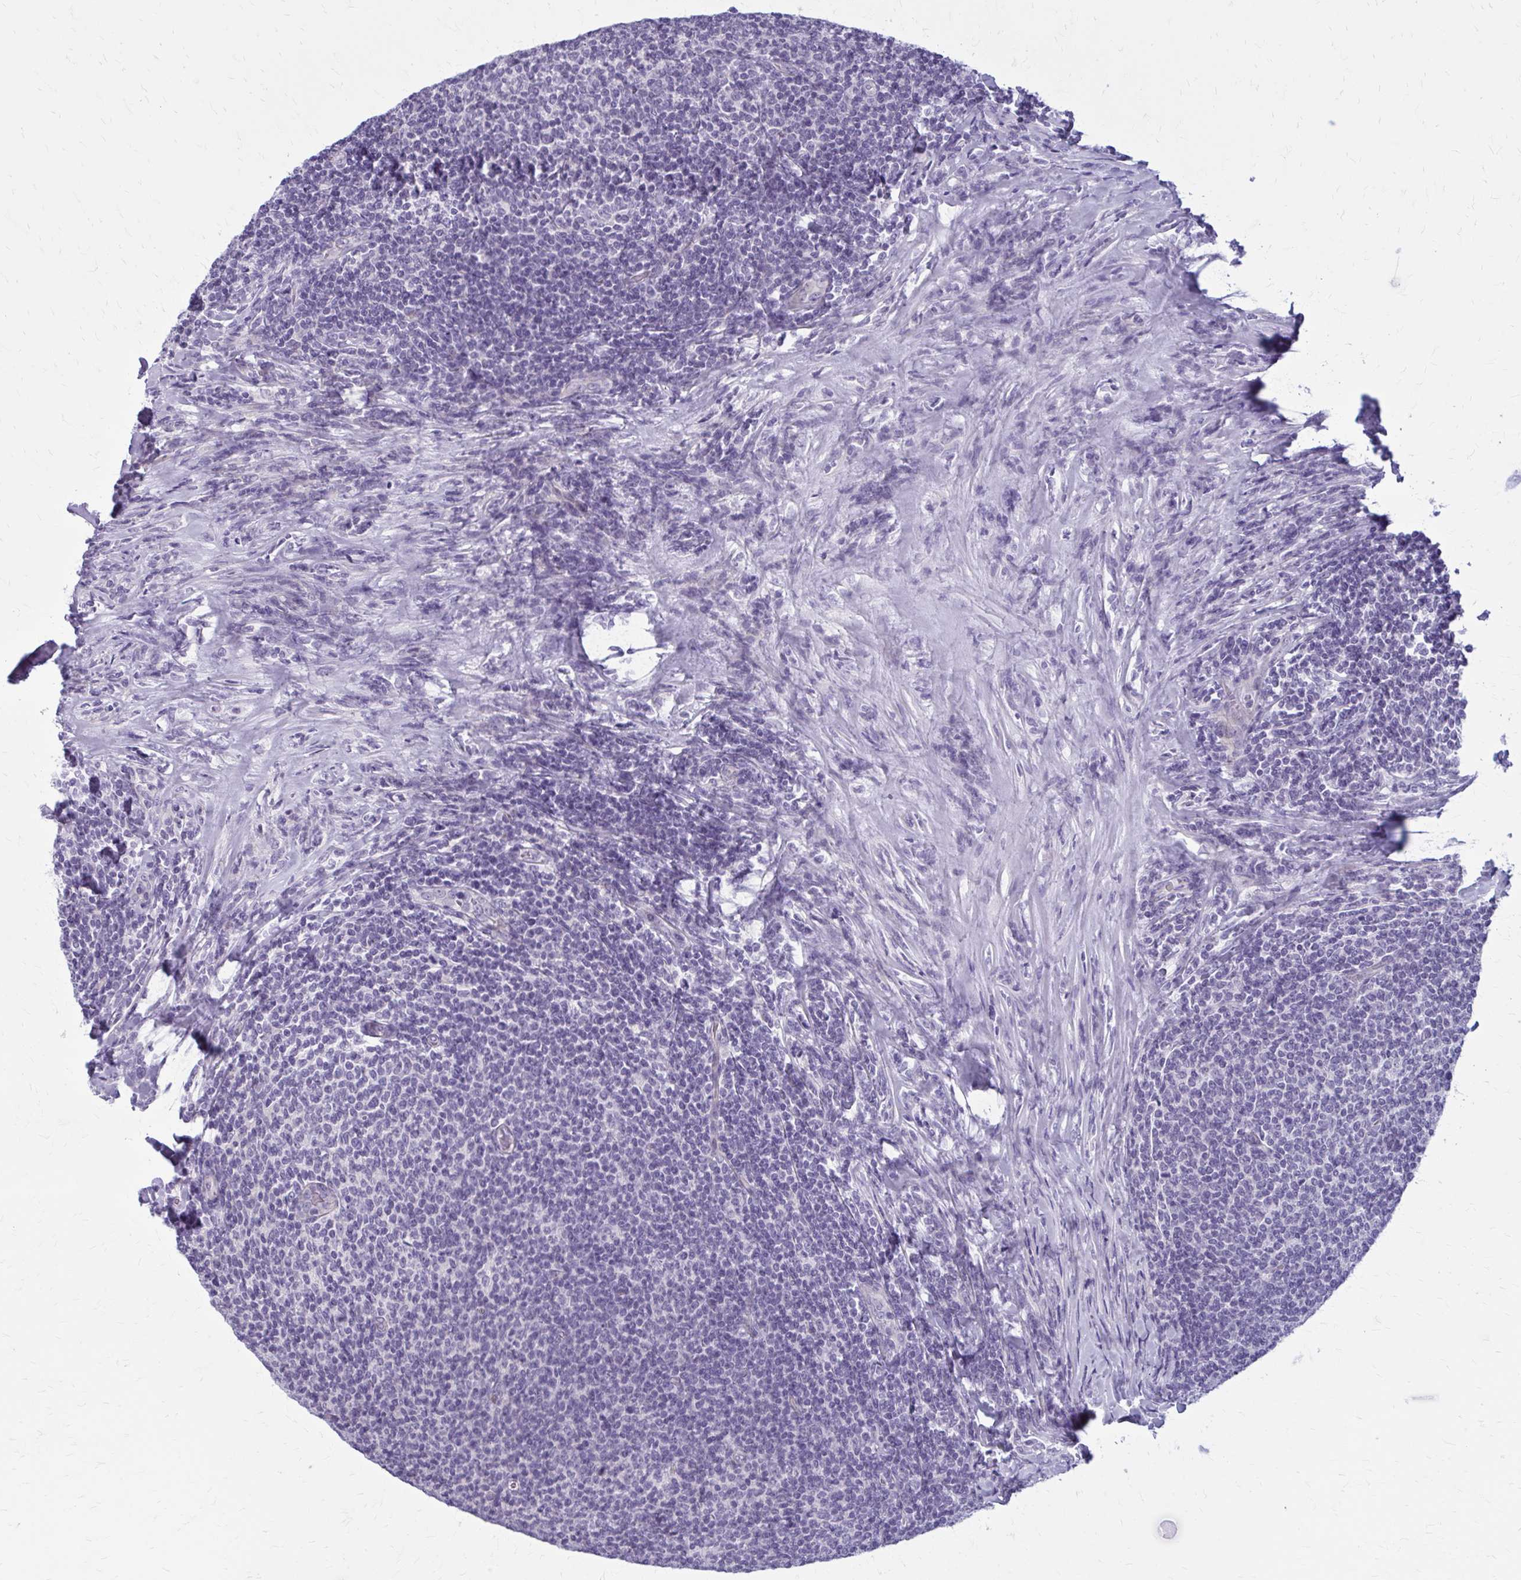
{"staining": {"intensity": "negative", "quantity": "none", "location": "none"}, "tissue": "lymphoma", "cell_type": "Tumor cells", "image_type": "cancer", "snomed": [{"axis": "morphology", "description": "Malignant lymphoma, non-Hodgkin's type, Low grade"}, {"axis": "topography", "description": "Lymph node"}], "caption": "Tumor cells are negative for brown protein staining in lymphoma.", "gene": "CASQ2", "patient": {"sex": "male", "age": 52}}